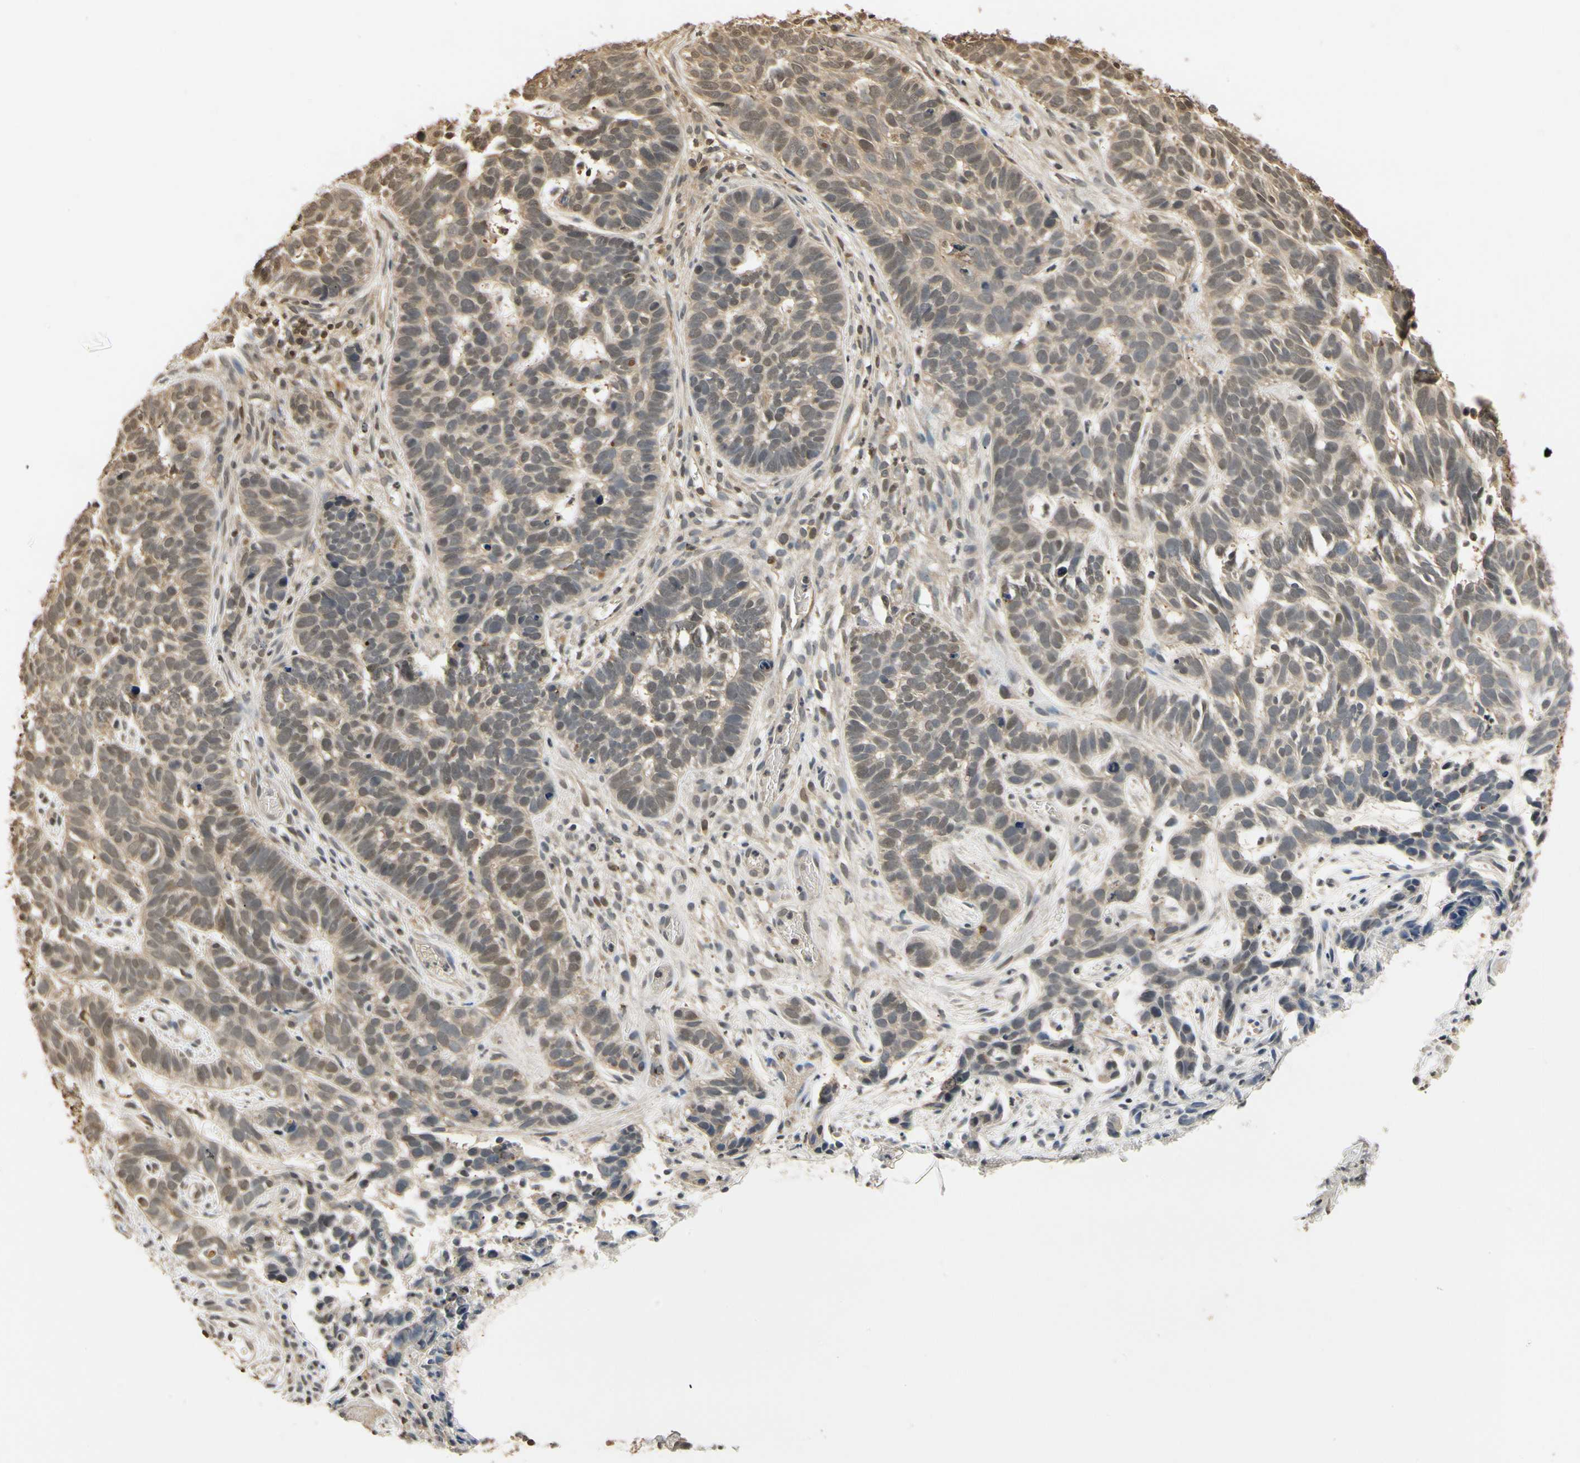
{"staining": {"intensity": "weak", "quantity": ">75%", "location": "cytoplasmic/membranous"}, "tissue": "skin cancer", "cell_type": "Tumor cells", "image_type": "cancer", "snomed": [{"axis": "morphology", "description": "Basal cell carcinoma"}, {"axis": "topography", "description": "Skin"}], "caption": "A low amount of weak cytoplasmic/membranous positivity is present in about >75% of tumor cells in skin basal cell carcinoma tissue.", "gene": "SOD1", "patient": {"sex": "male", "age": 87}}